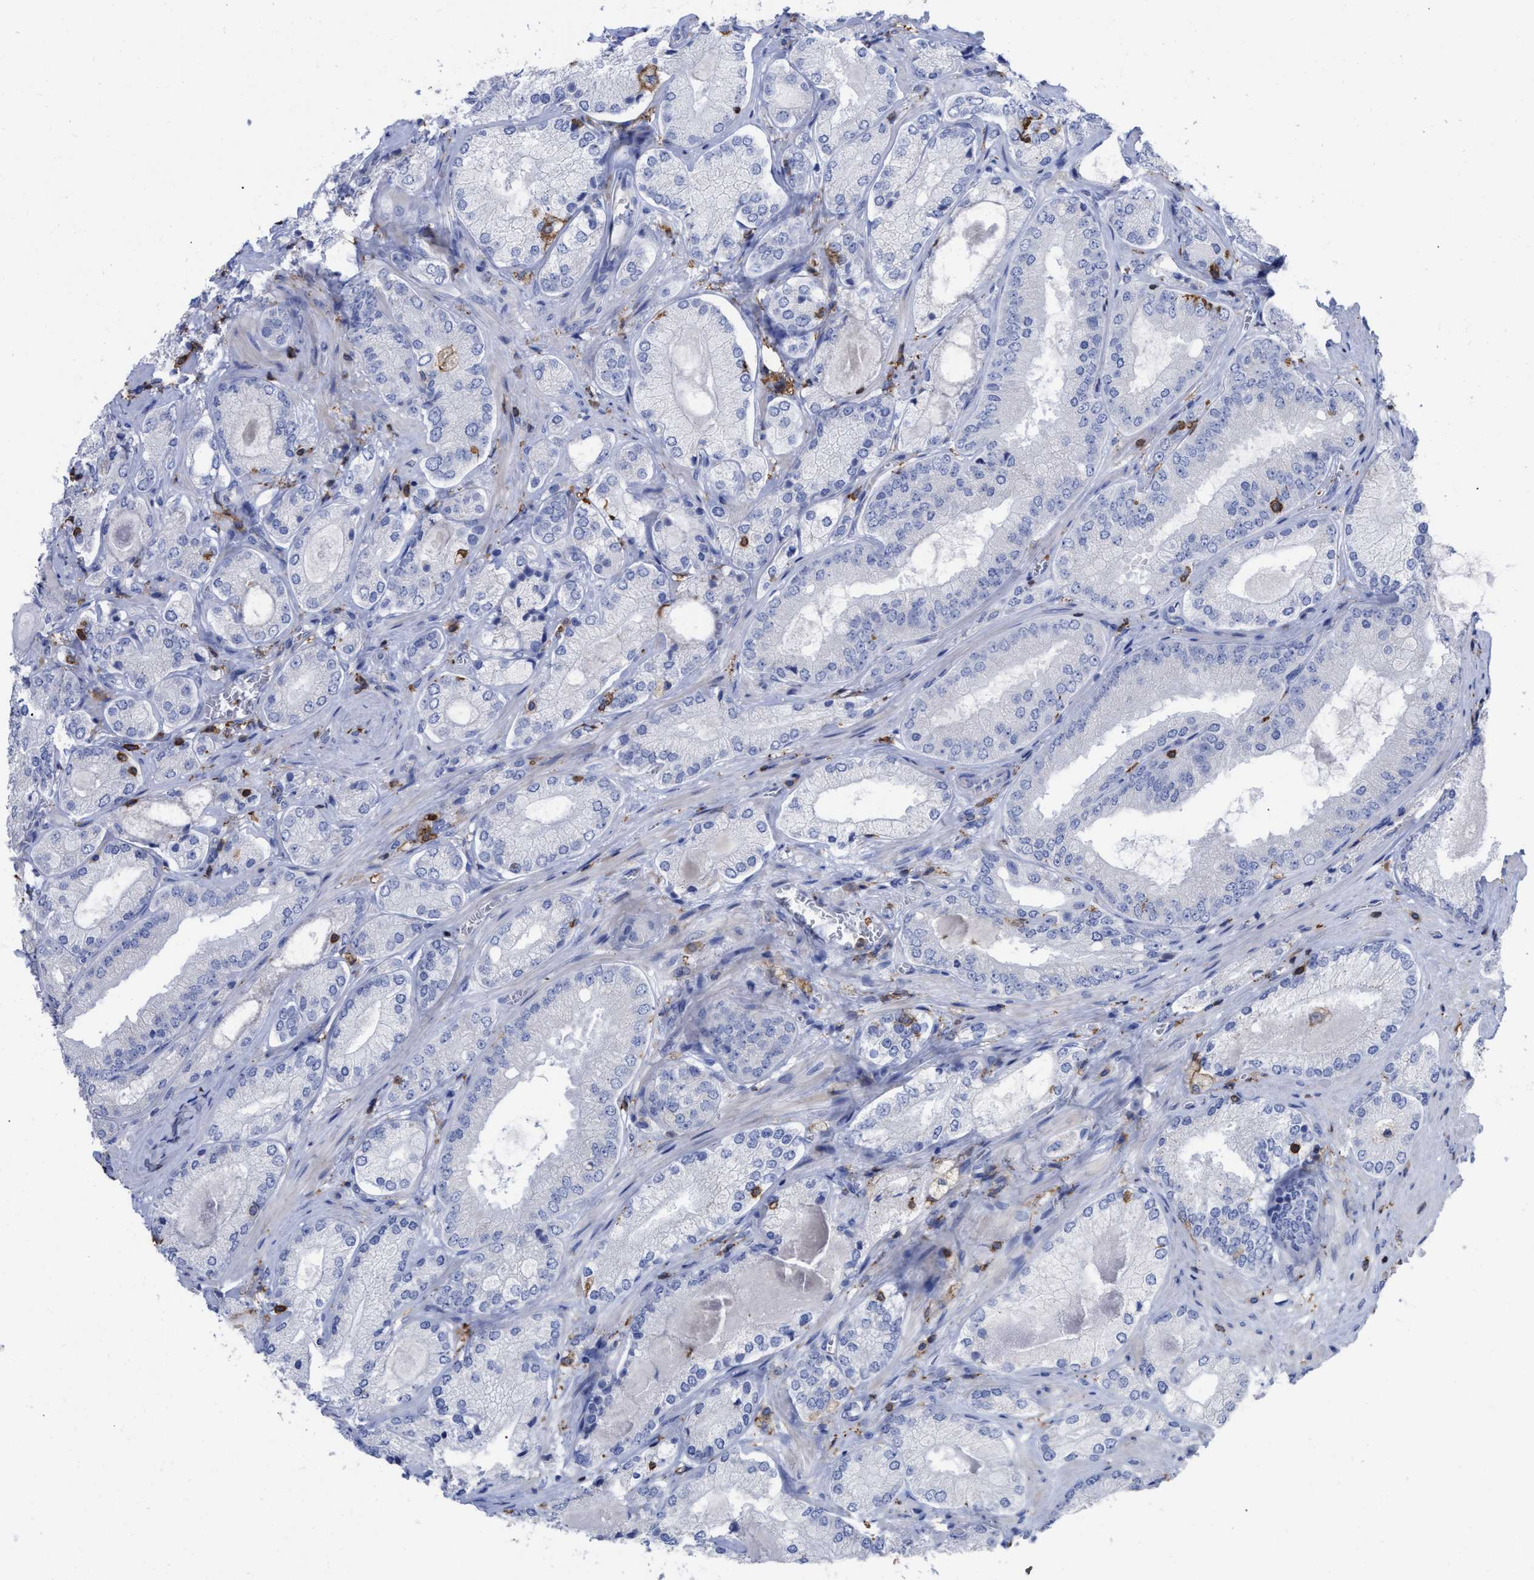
{"staining": {"intensity": "negative", "quantity": "none", "location": "none"}, "tissue": "prostate cancer", "cell_type": "Tumor cells", "image_type": "cancer", "snomed": [{"axis": "morphology", "description": "Adenocarcinoma, Low grade"}, {"axis": "topography", "description": "Prostate"}], "caption": "Prostate cancer stained for a protein using IHC demonstrates no staining tumor cells.", "gene": "HCLS1", "patient": {"sex": "male", "age": 65}}